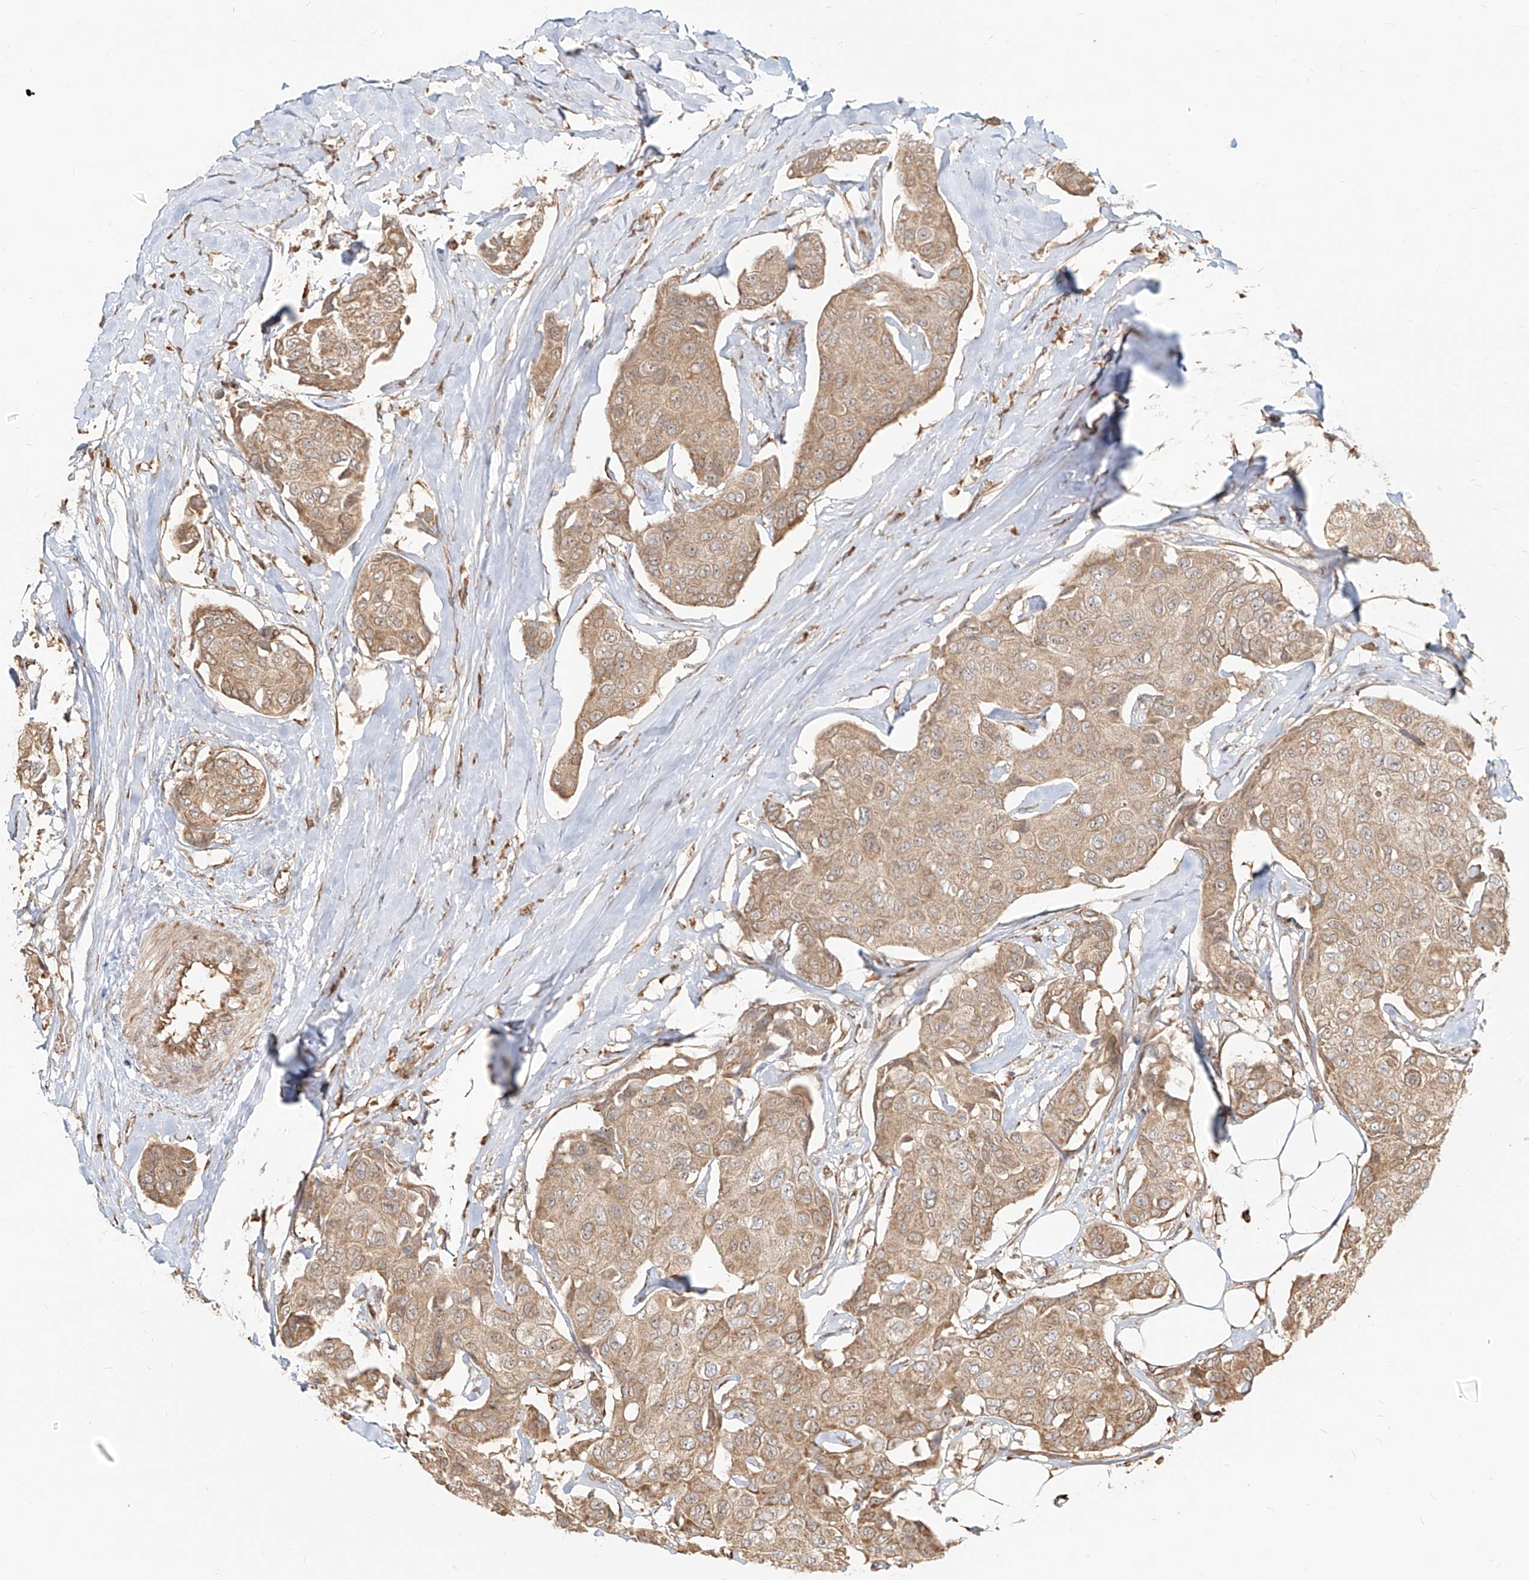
{"staining": {"intensity": "weak", "quantity": ">75%", "location": "cytoplasmic/membranous"}, "tissue": "breast cancer", "cell_type": "Tumor cells", "image_type": "cancer", "snomed": [{"axis": "morphology", "description": "Duct carcinoma"}, {"axis": "topography", "description": "Breast"}], "caption": "Protein staining exhibits weak cytoplasmic/membranous staining in approximately >75% of tumor cells in breast cancer (infiltrating ductal carcinoma). (DAB (3,3'-diaminobenzidine) IHC with brightfield microscopy, high magnification).", "gene": "UBE2K", "patient": {"sex": "female", "age": 80}}